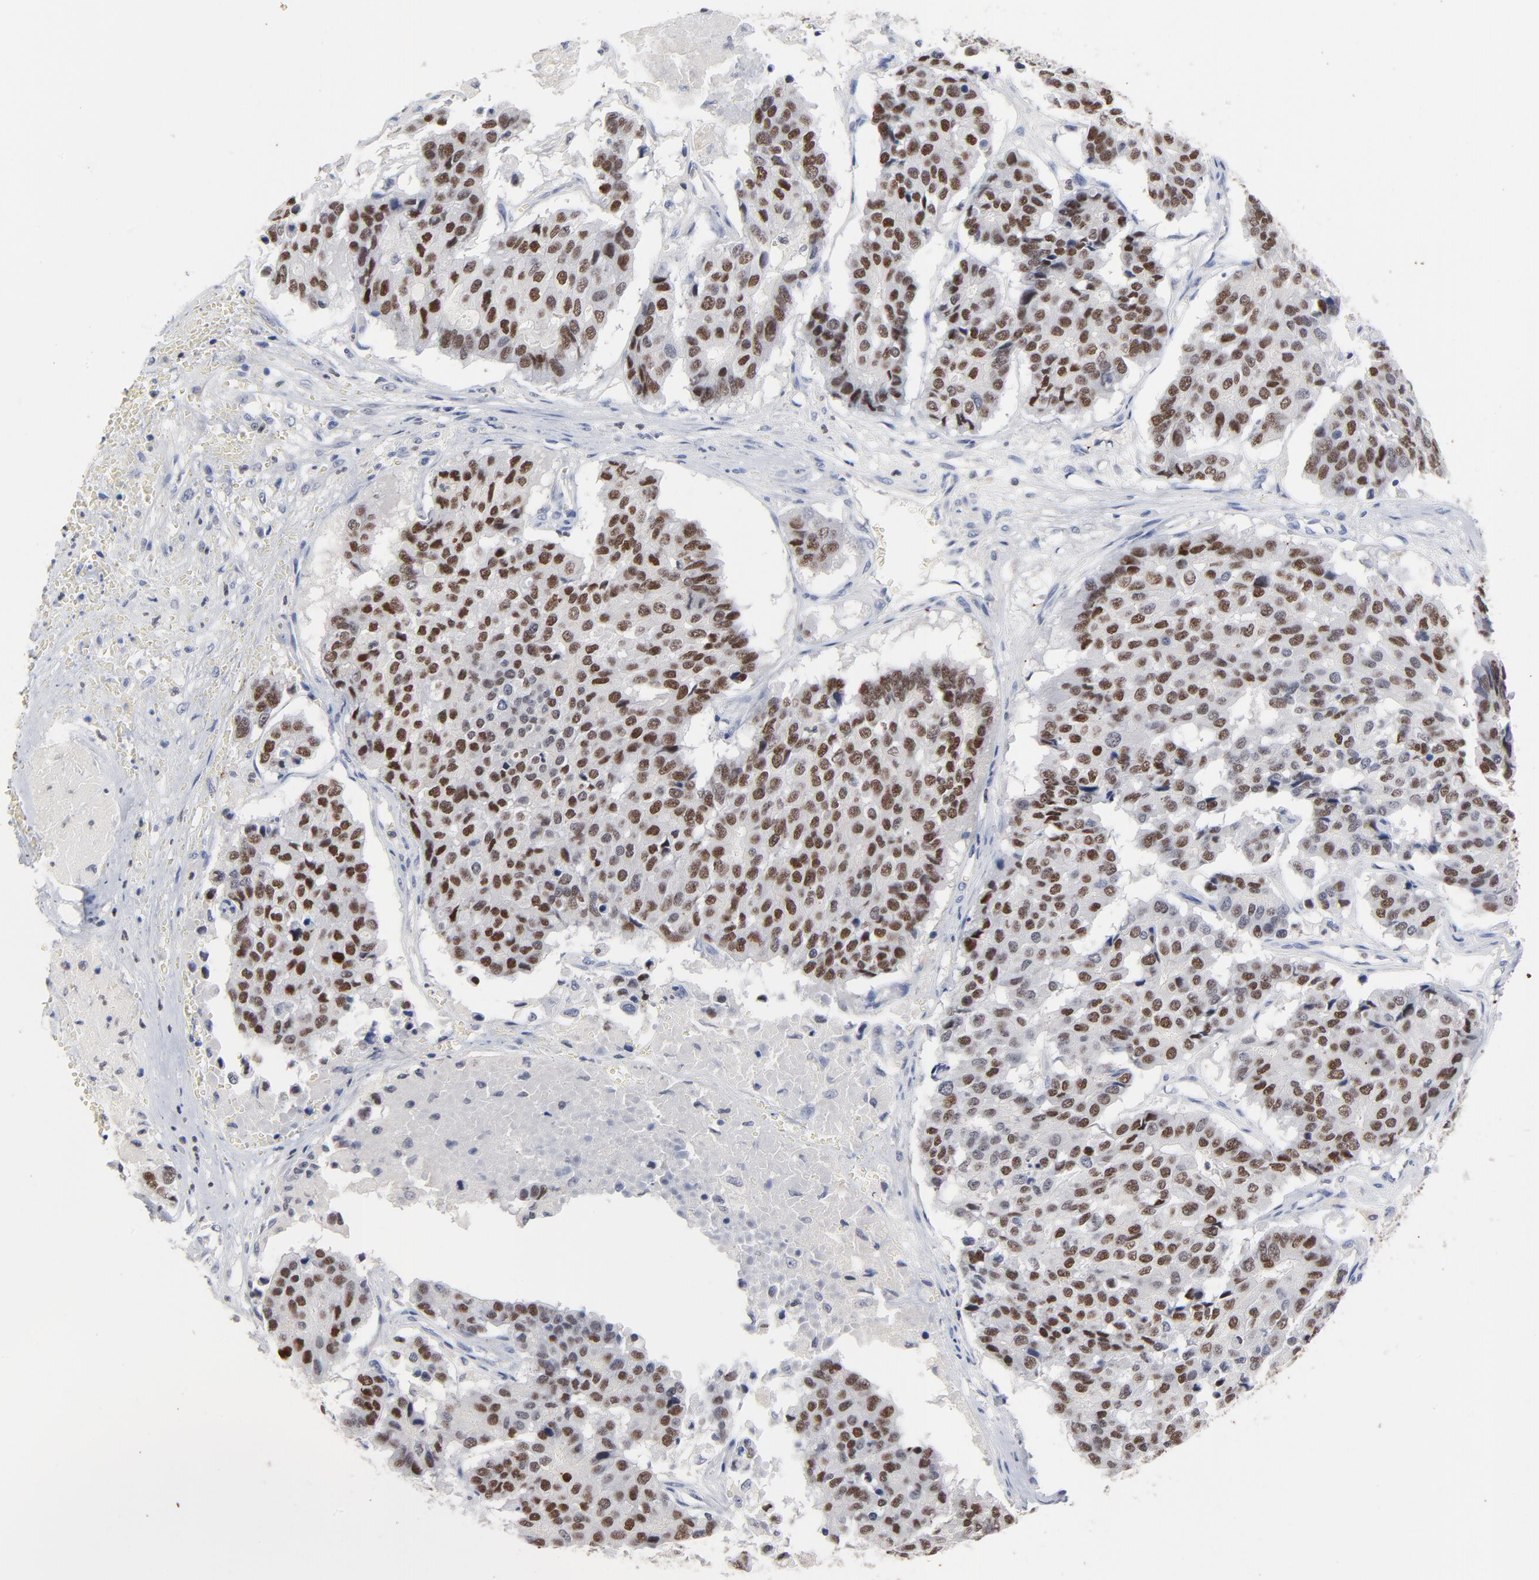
{"staining": {"intensity": "moderate", "quantity": ">75%", "location": "nuclear"}, "tissue": "pancreatic cancer", "cell_type": "Tumor cells", "image_type": "cancer", "snomed": [{"axis": "morphology", "description": "Adenocarcinoma, NOS"}, {"axis": "topography", "description": "Pancreas"}], "caption": "Immunohistochemical staining of human pancreatic cancer (adenocarcinoma) shows moderate nuclear protein staining in approximately >75% of tumor cells.", "gene": "AADAC", "patient": {"sex": "male", "age": 50}}